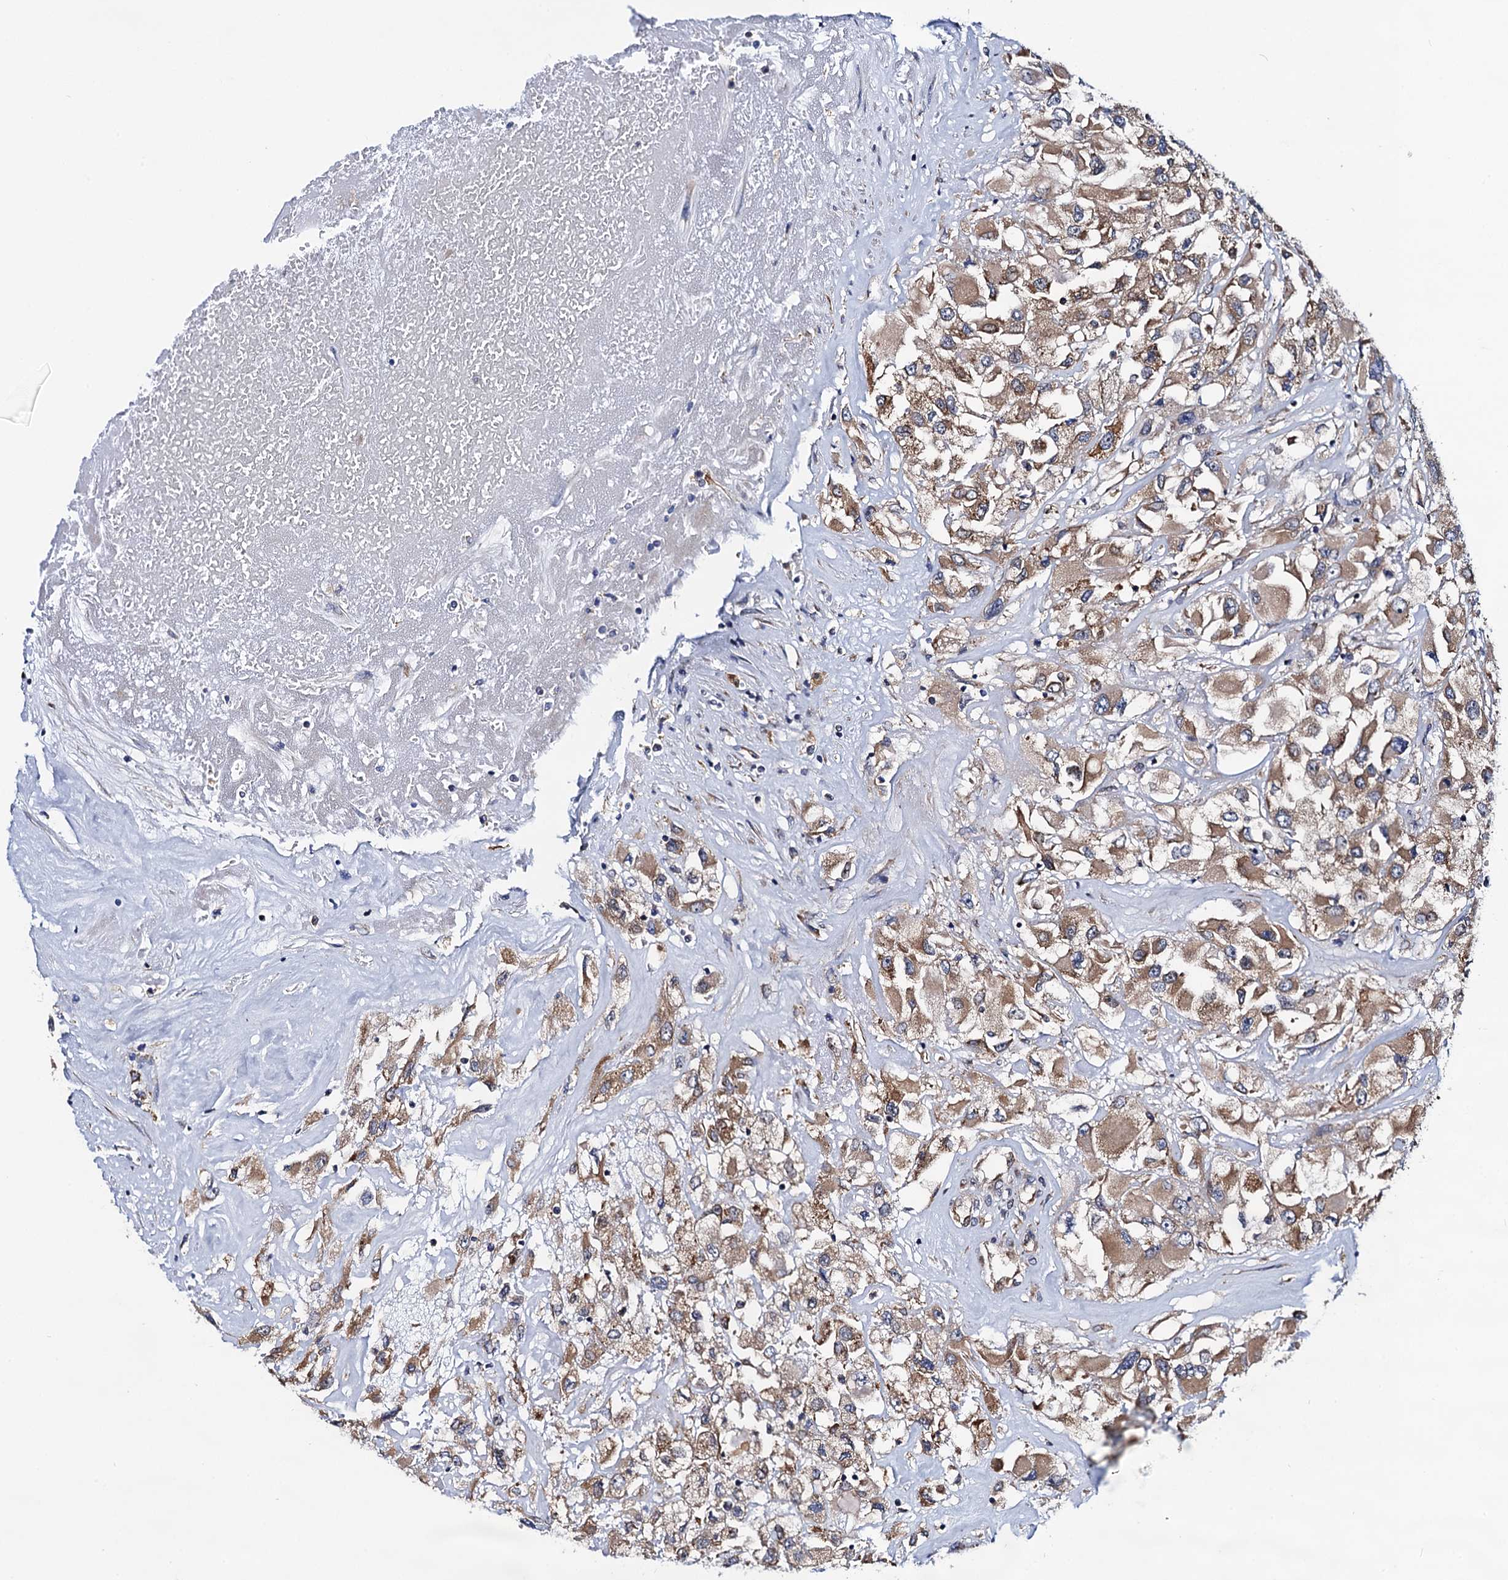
{"staining": {"intensity": "moderate", "quantity": ">75%", "location": "cytoplasmic/membranous"}, "tissue": "renal cancer", "cell_type": "Tumor cells", "image_type": "cancer", "snomed": [{"axis": "morphology", "description": "Adenocarcinoma, NOS"}, {"axis": "topography", "description": "Kidney"}], "caption": "Protein expression analysis of human renal cancer (adenocarcinoma) reveals moderate cytoplasmic/membranous expression in about >75% of tumor cells.", "gene": "PGLS", "patient": {"sex": "female", "age": 52}}